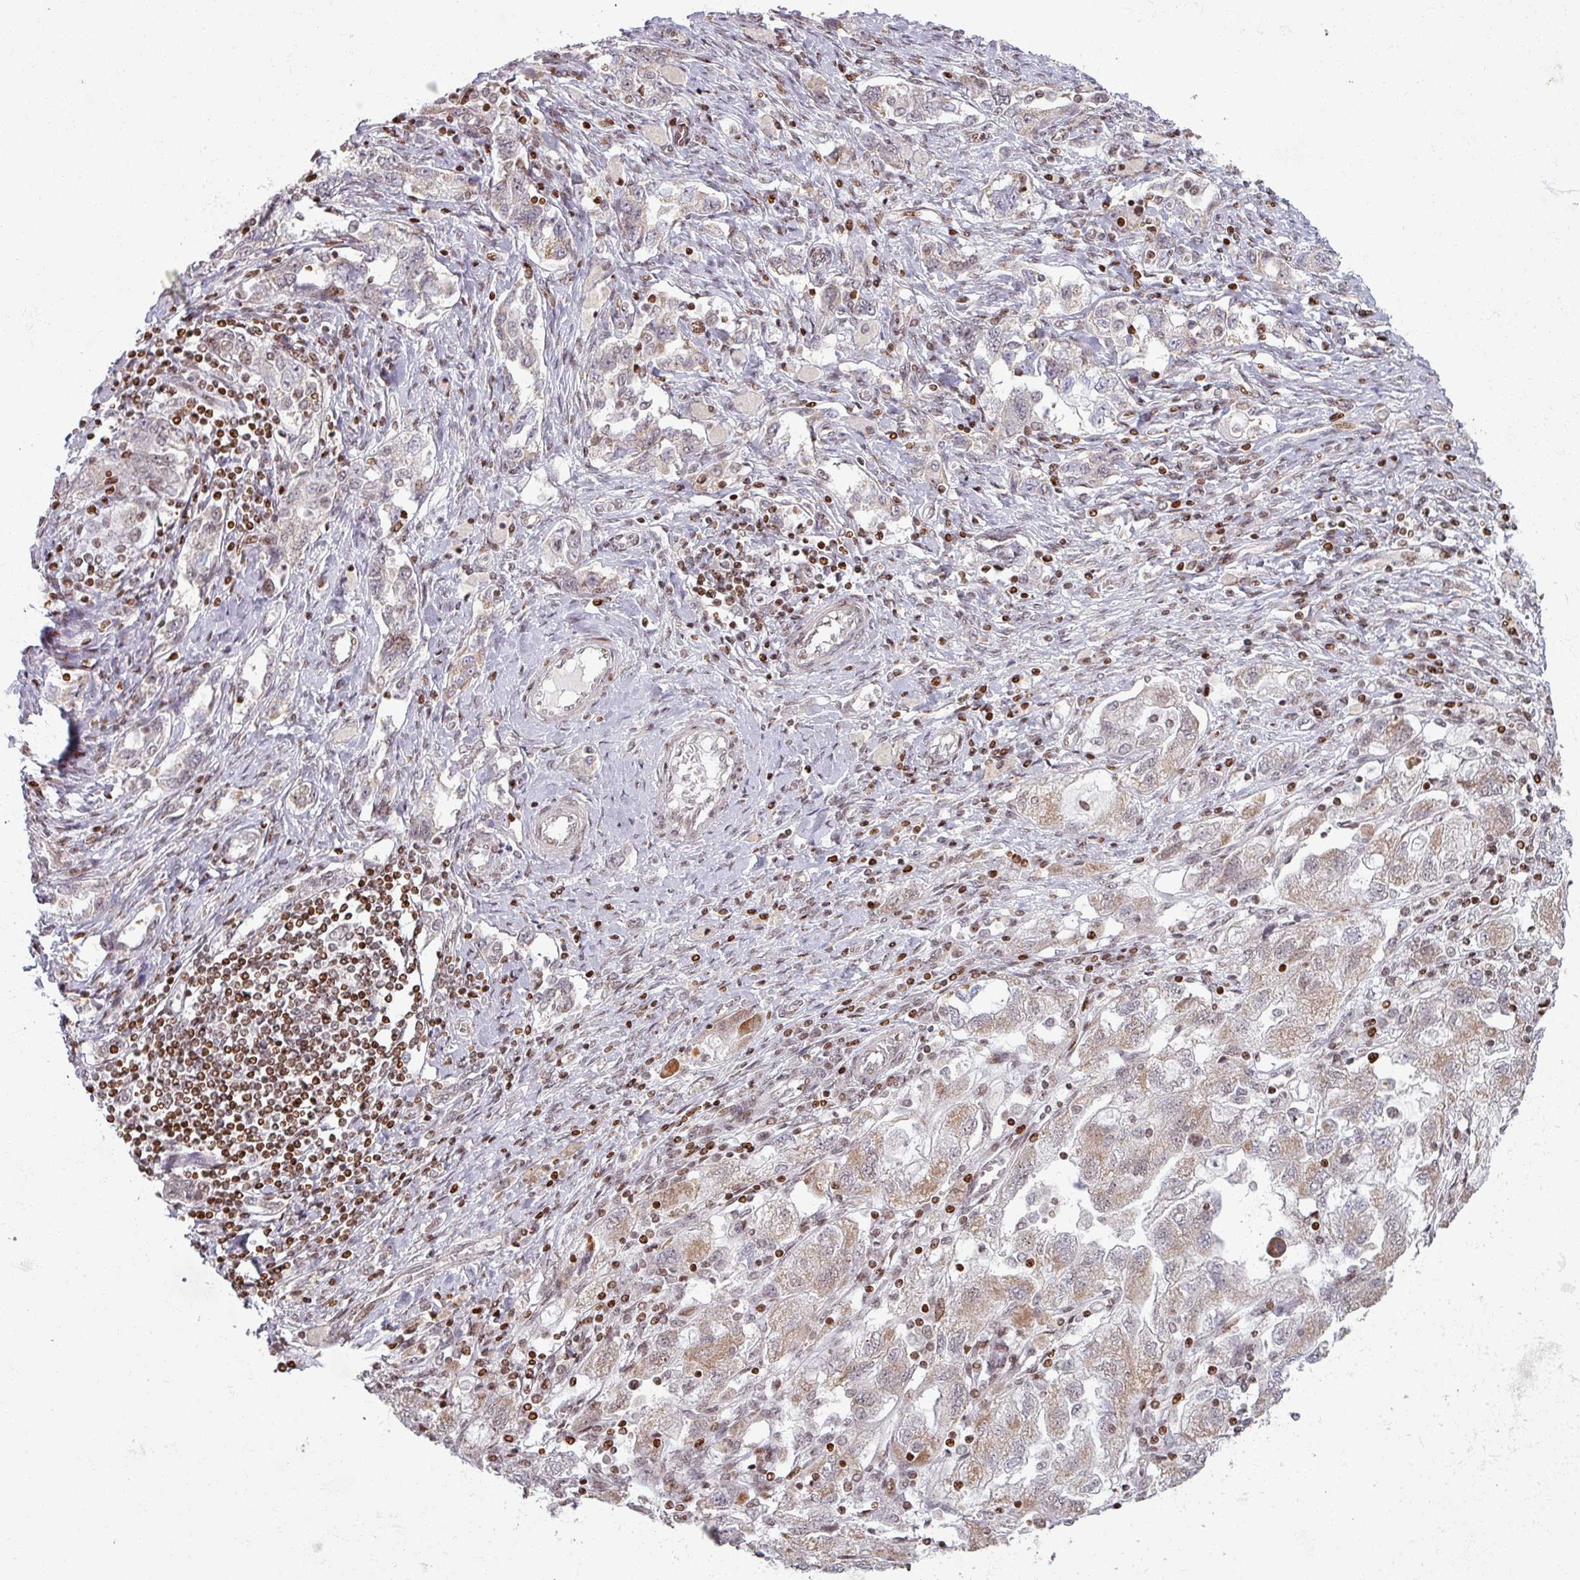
{"staining": {"intensity": "weak", "quantity": "25%-75%", "location": "cytoplasmic/membranous"}, "tissue": "ovarian cancer", "cell_type": "Tumor cells", "image_type": "cancer", "snomed": [{"axis": "morphology", "description": "Carcinoma, NOS"}, {"axis": "morphology", "description": "Cystadenocarcinoma, serous, NOS"}, {"axis": "topography", "description": "Ovary"}], "caption": "A micrograph of ovarian cancer stained for a protein demonstrates weak cytoplasmic/membranous brown staining in tumor cells.", "gene": "NCOR1", "patient": {"sex": "female", "age": 69}}